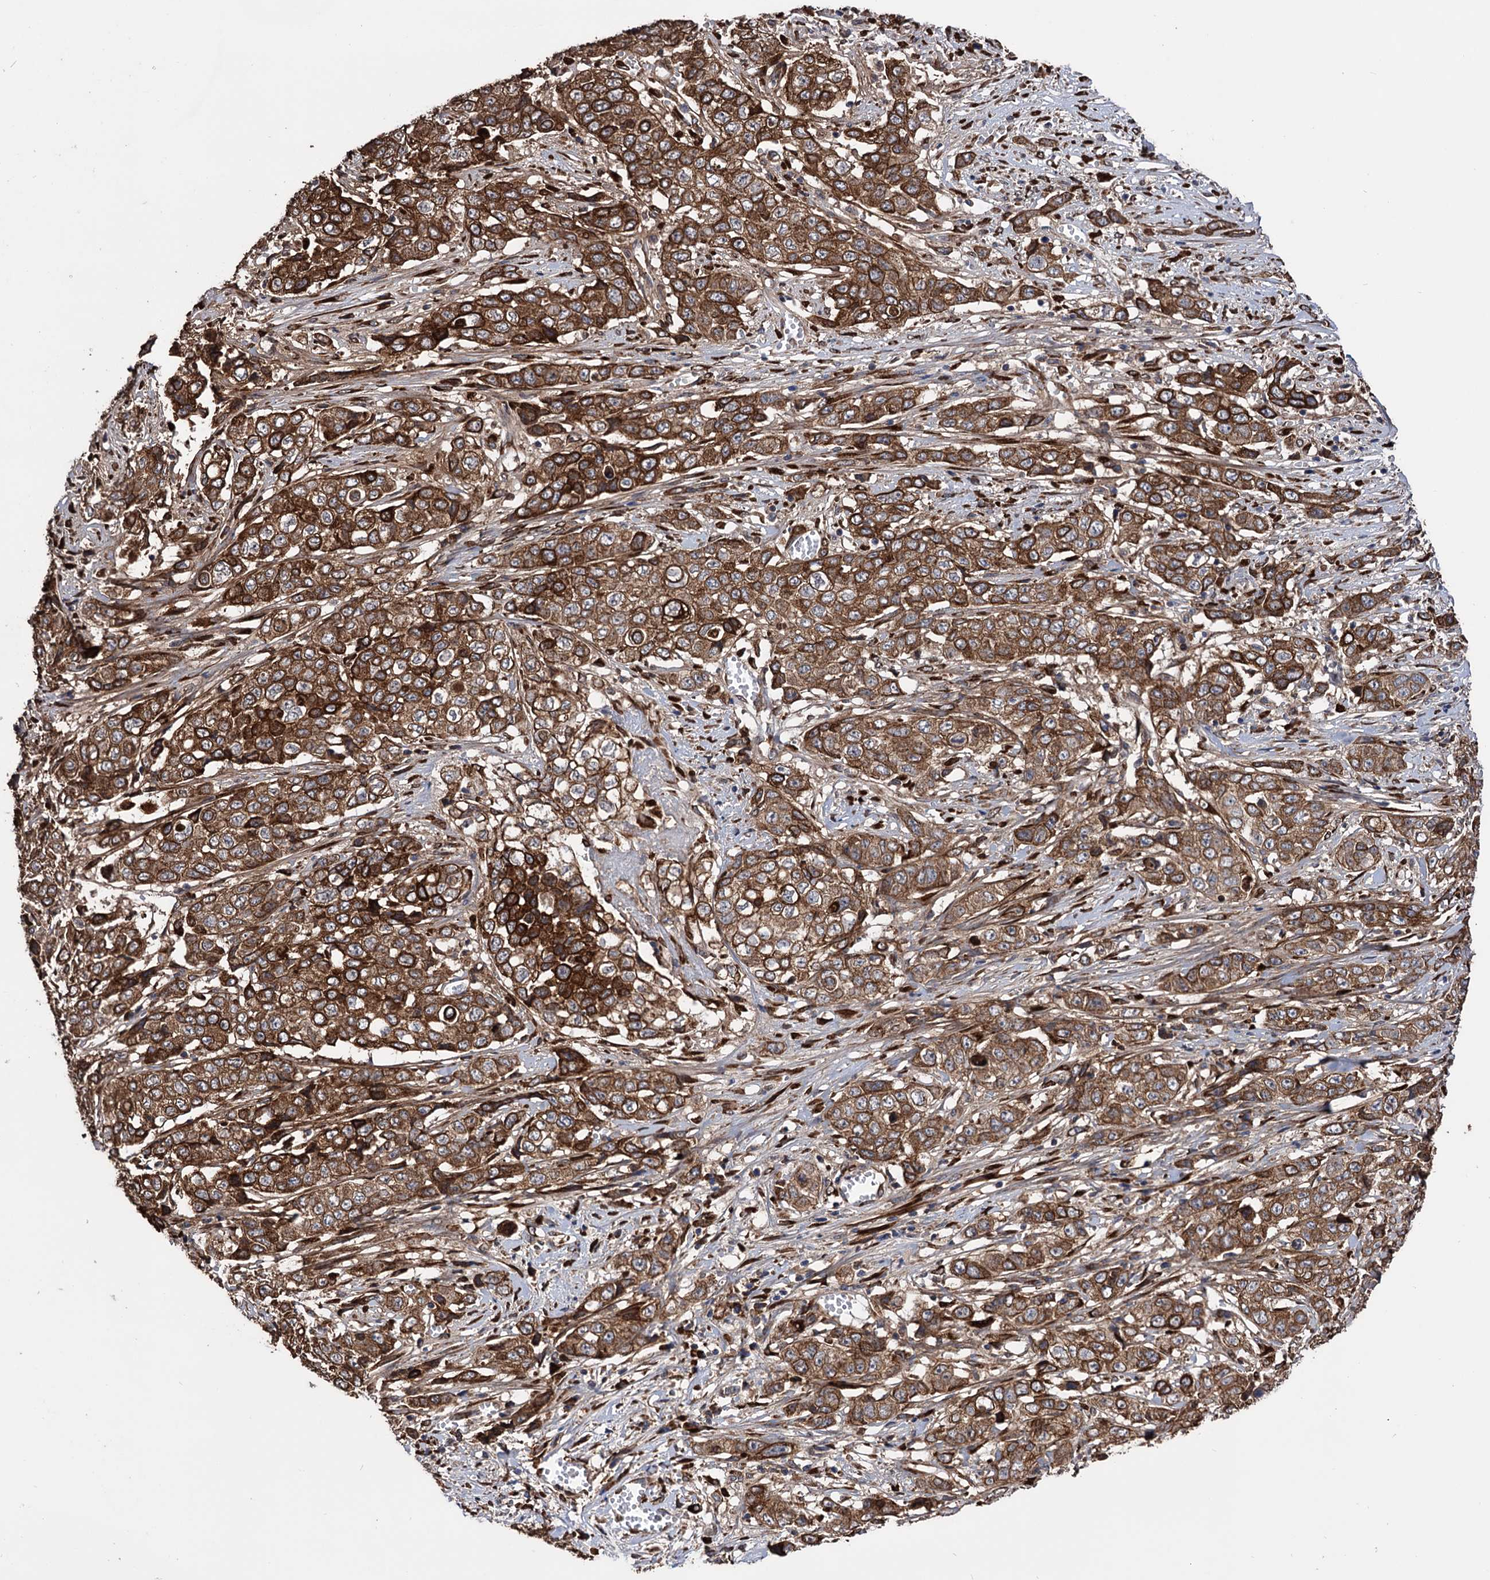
{"staining": {"intensity": "strong", "quantity": ">75%", "location": "cytoplasmic/membranous"}, "tissue": "stomach cancer", "cell_type": "Tumor cells", "image_type": "cancer", "snomed": [{"axis": "morphology", "description": "Adenocarcinoma, NOS"}, {"axis": "topography", "description": "Stomach, upper"}], "caption": "Human adenocarcinoma (stomach) stained with a brown dye reveals strong cytoplasmic/membranous positive positivity in about >75% of tumor cells.", "gene": "CDAN1", "patient": {"sex": "male", "age": 62}}